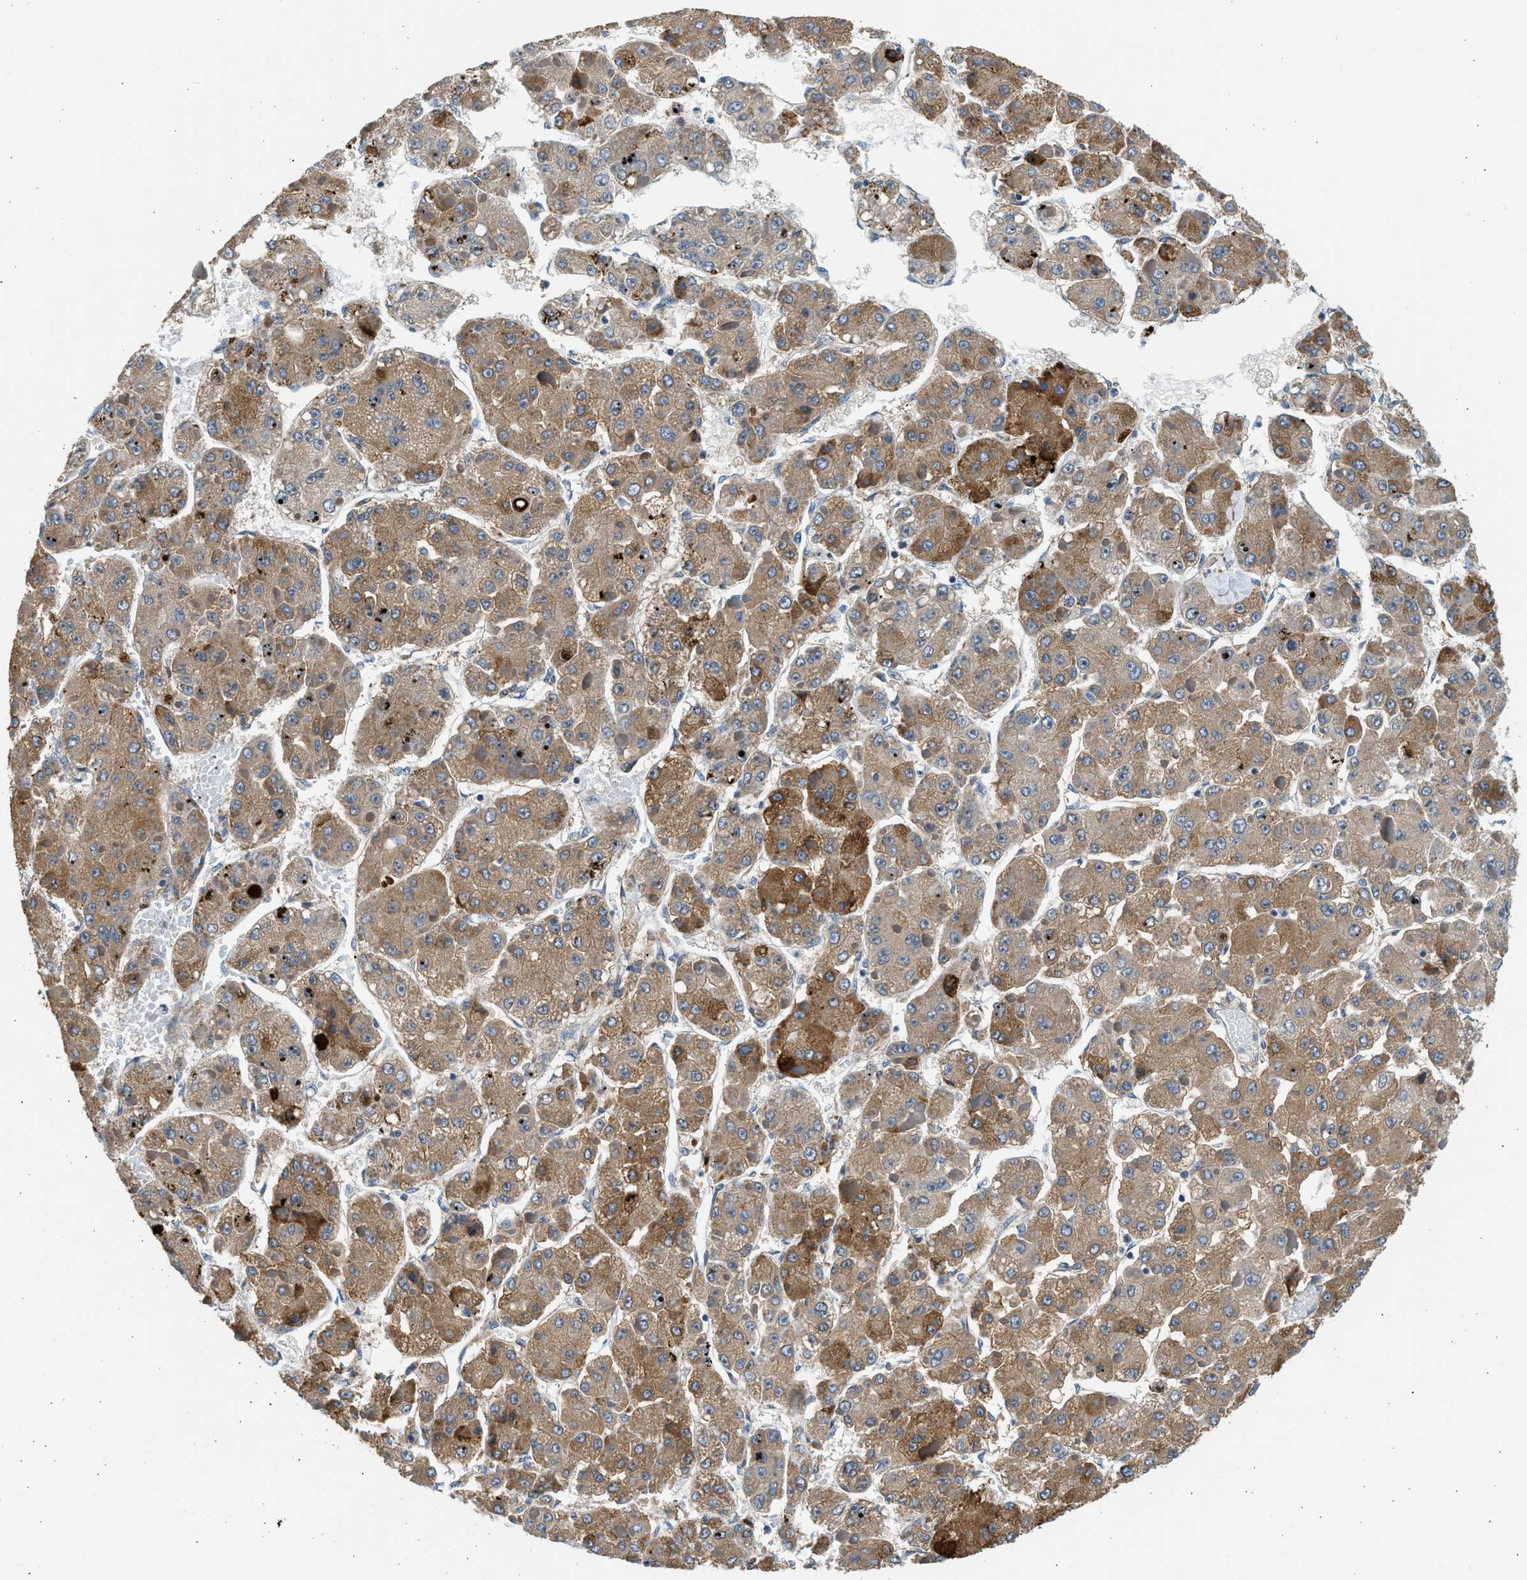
{"staining": {"intensity": "moderate", "quantity": ">75%", "location": "cytoplasmic/membranous"}, "tissue": "liver cancer", "cell_type": "Tumor cells", "image_type": "cancer", "snomed": [{"axis": "morphology", "description": "Carcinoma, Hepatocellular, NOS"}, {"axis": "topography", "description": "Liver"}], "caption": "Immunohistochemistry (IHC) micrograph of human liver cancer stained for a protein (brown), which shows medium levels of moderate cytoplasmic/membranous positivity in about >75% of tumor cells.", "gene": "PLD2", "patient": {"sex": "female", "age": 73}}